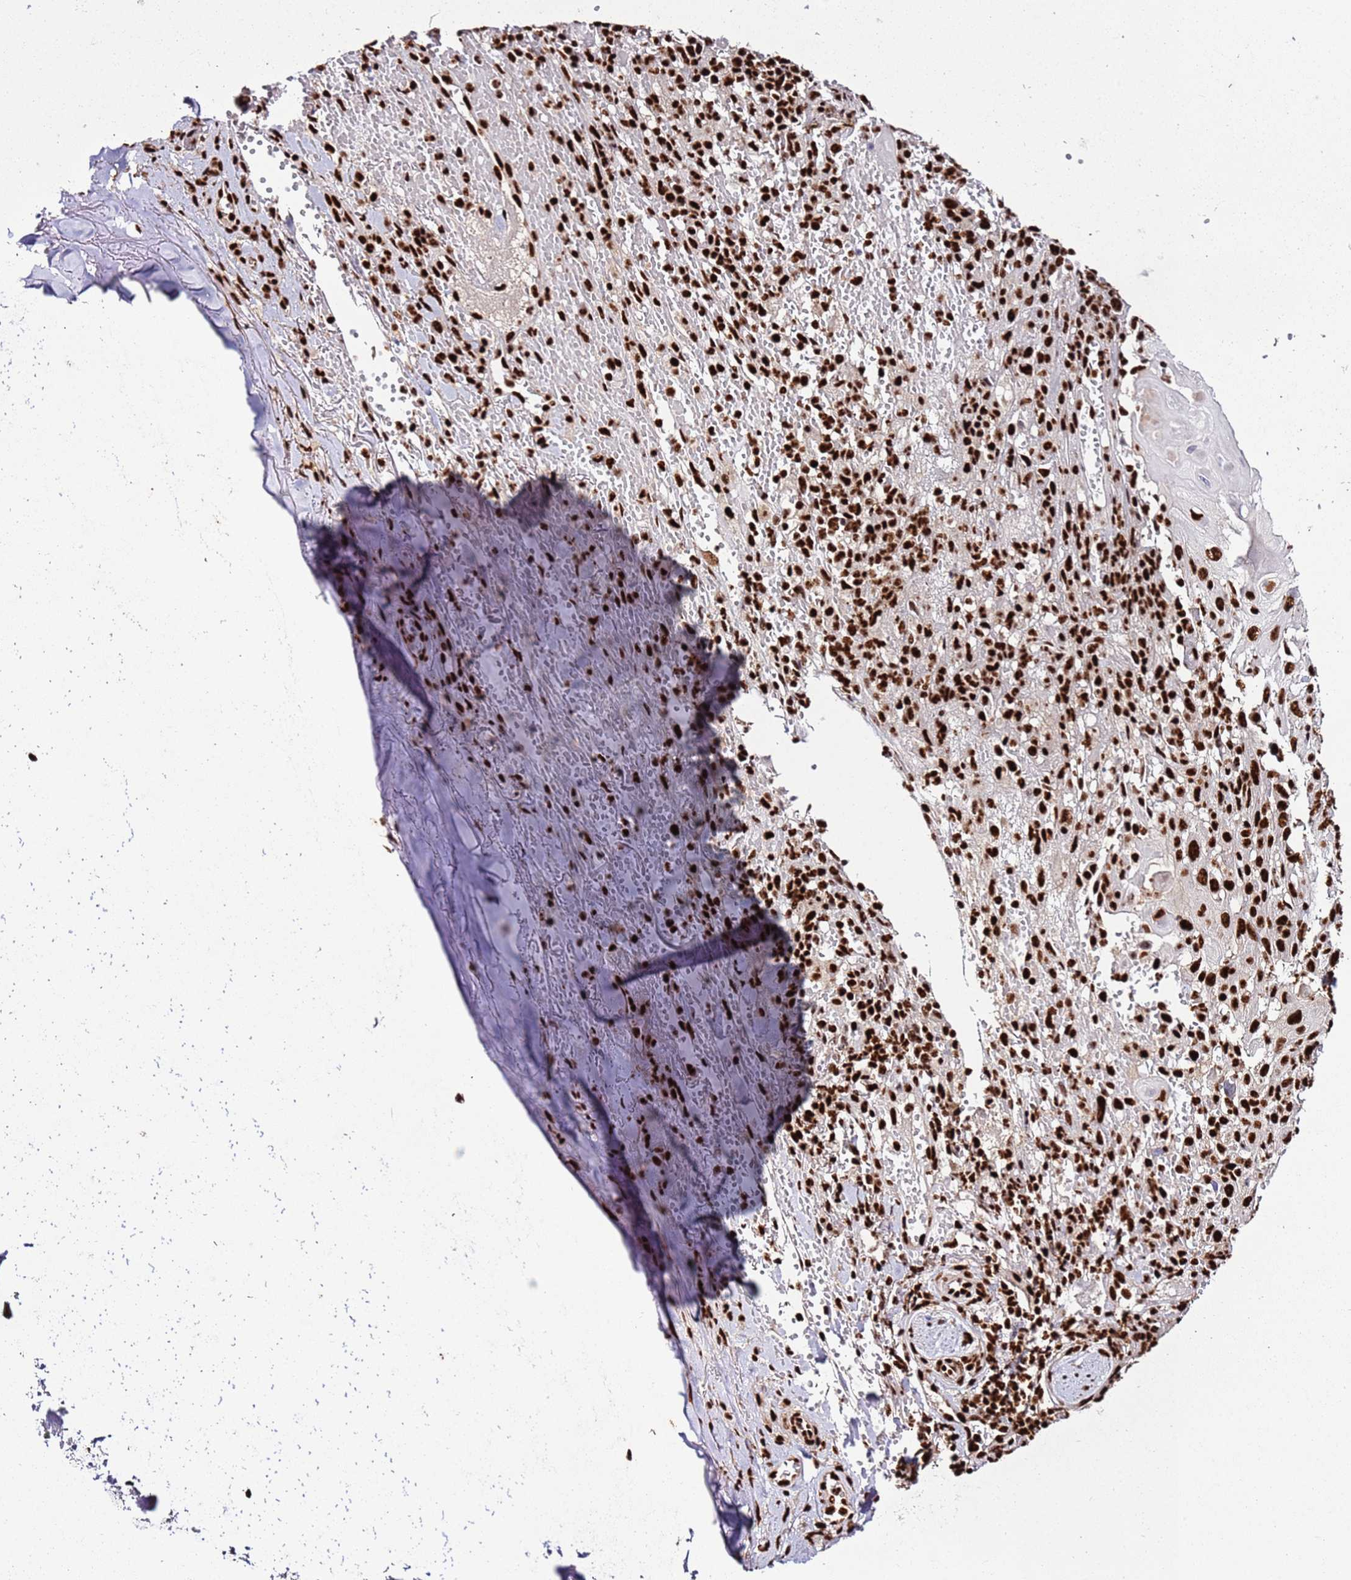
{"staining": {"intensity": "strong", "quantity": ">75%", "location": "nuclear"}, "tissue": "skin cancer", "cell_type": "Tumor cells", "image_type": "cancer", "snomed": [{"axis": "morphology", "description": "Normal tissue, NOS"}, {"axis": "morphology", "description": "Squamous cell carcinoma, NOS"}, {"axis": "topography", "description": "Skin"}, {"axis": "topography", "description": "Cartilage tissue"}], "caption": "Protein expression analysis of skin squamous cell carcinoma reveals strong nuclear expression in about >75% of tumor cells.", "gene": "C6orf226", "patient": {"sex": "female", "age": 79}}